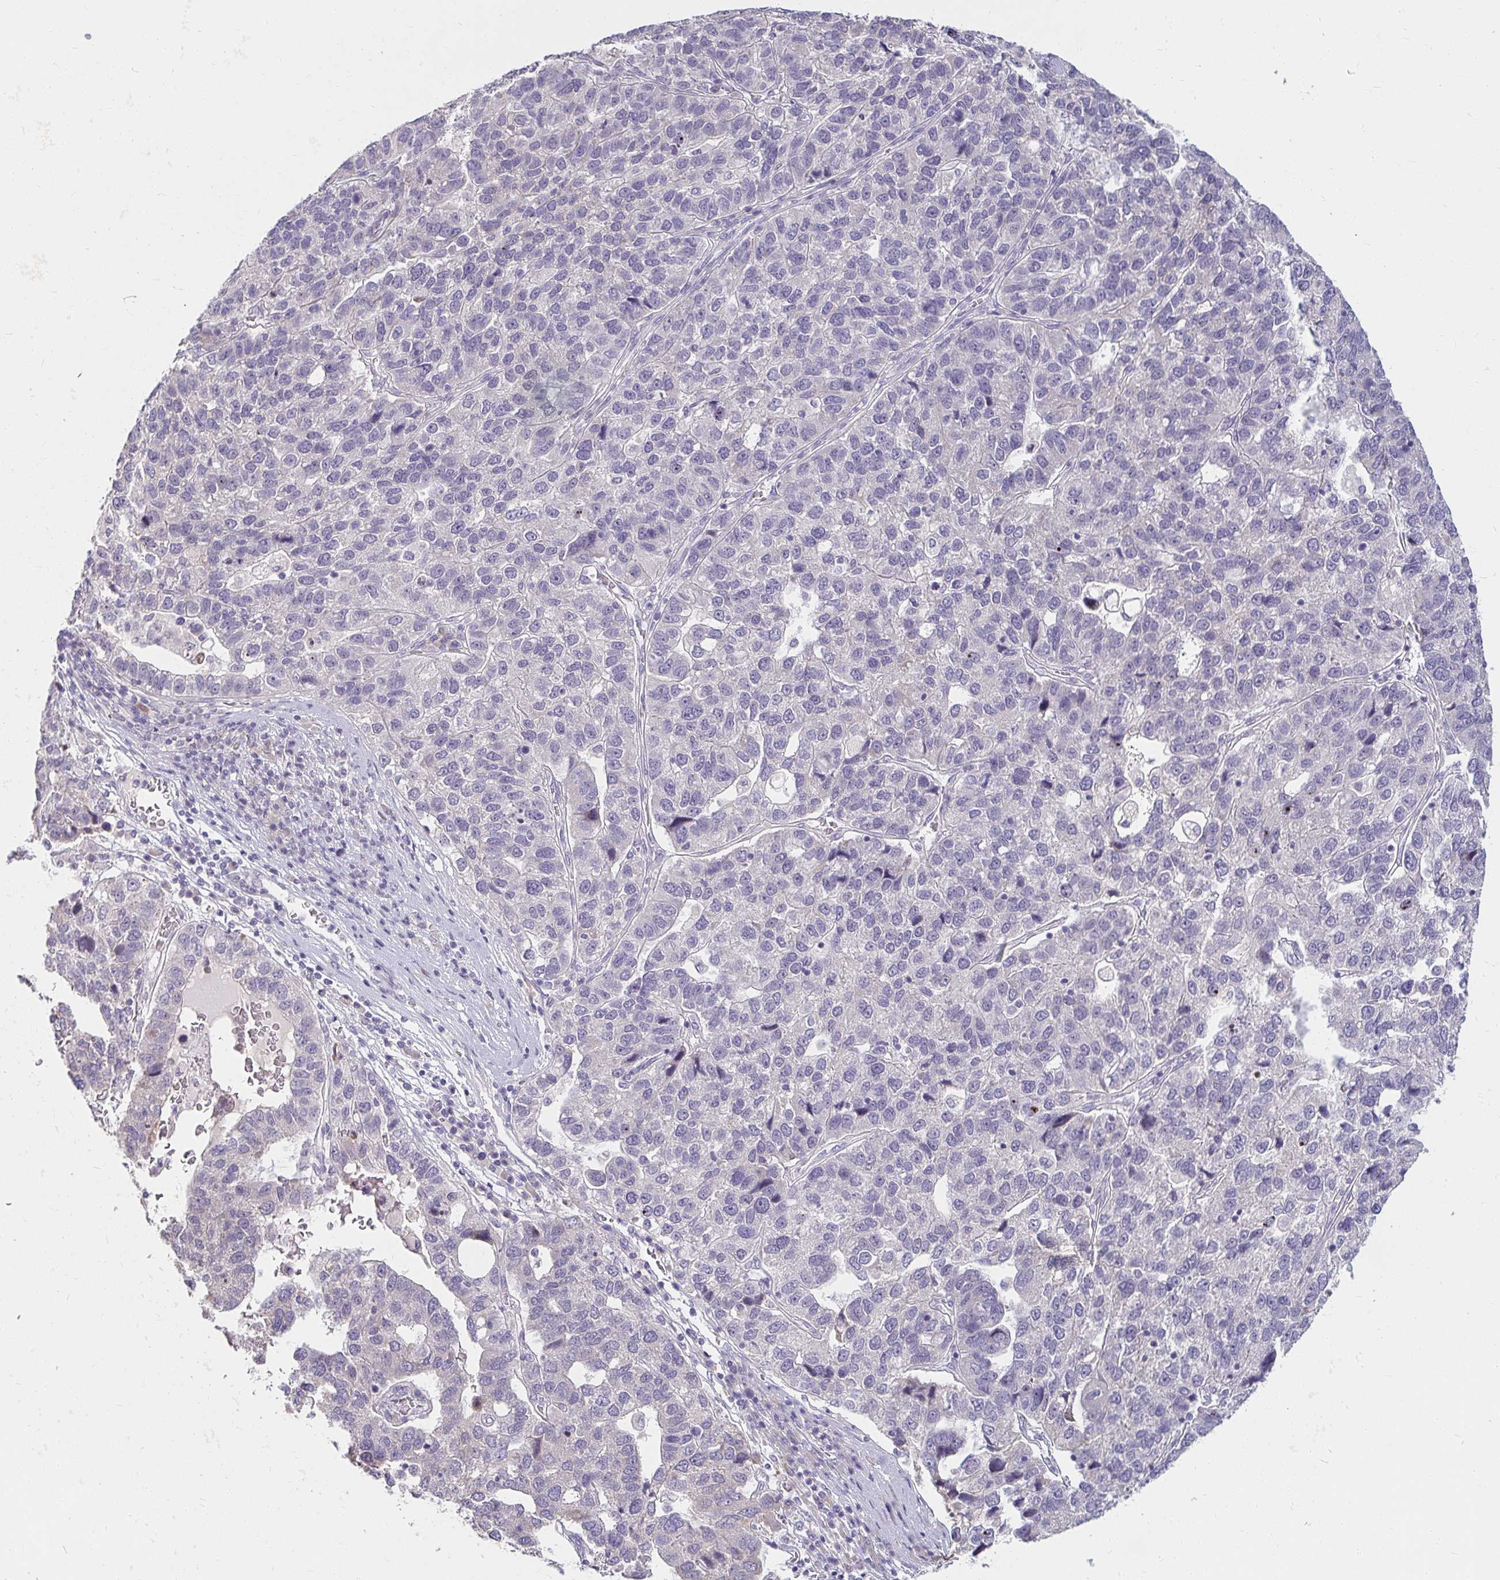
{"staining": {"intensity": "negative", "quantity": "none", "location": "none"}, "tissue": "pancreatic cancer", "cell_type": "Tumor cells", "image_type": "cancer", "snomed": [{"axis": "morphology", "description": "Adenocarcinoma, NOS"}, {"axis": "topography", "description": "Pancreas"}], "caption": "This is a image of immunohistochemistry (IHC) staining of pancreatic cancer (adenocarcinoma), which shows no positivity in tumor cells.", "gene": "DDN", "patient": {"sex": "female", "age": 61}}